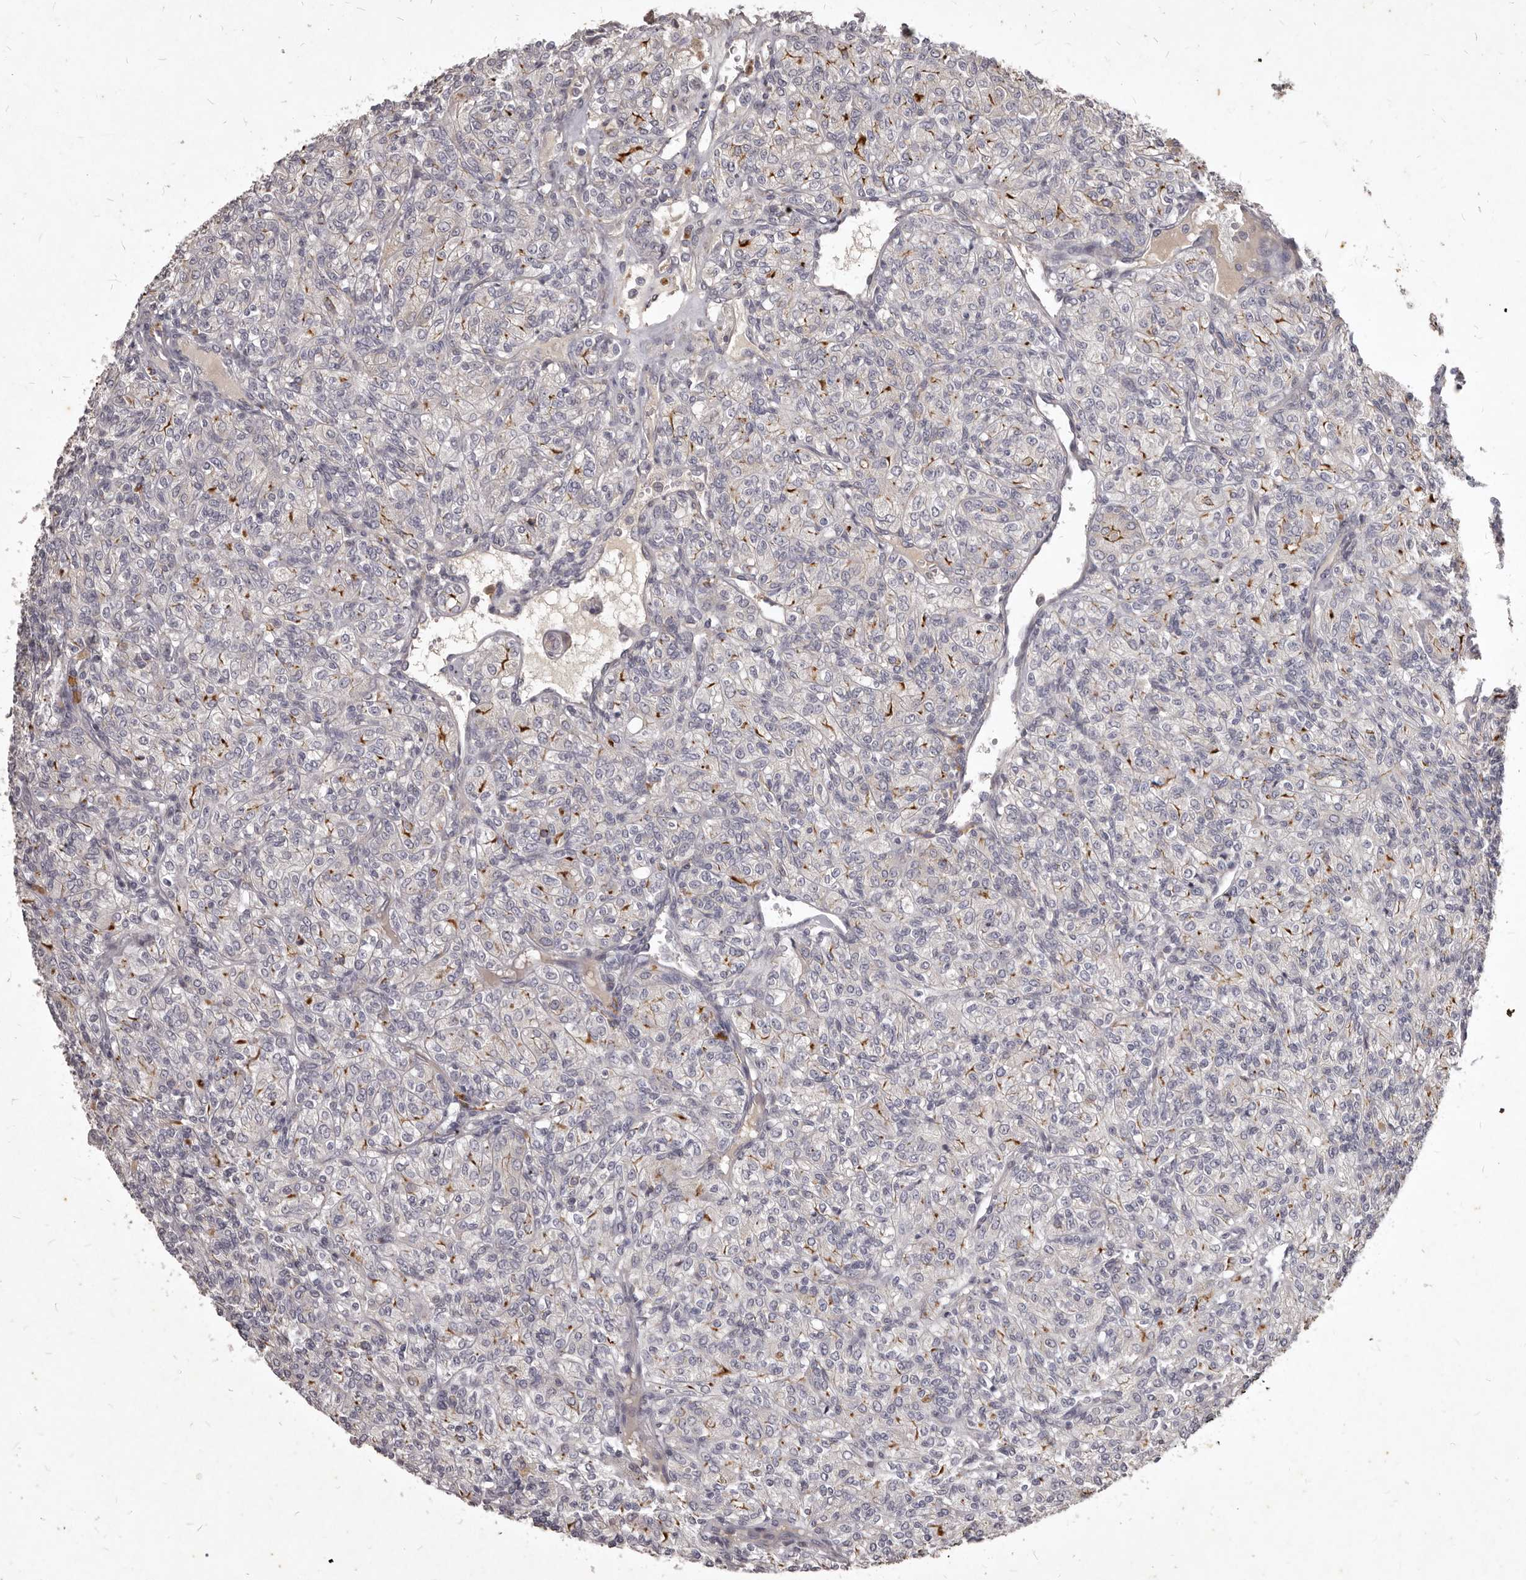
{"staining": {"intensity": "moderate", "quantity": "<25%", "location": "cytoplasmic/membranous"}, "tissue": "renal cancer", "cell_type": "Tumor cells", "image_type": "cancer", "snomed": [{"axis": "morphology", "description": "Adenocarcinoma, NOS"}, {"axis": "topography", "description": "Kidney"}], "caption": "This is a micrograph of immunohistochemistry staining of renal adenocarcinoma, which shows moderate staining in the cytoplasmic/membranous of tumor cells.", "gene": "GPRC5C", "patient": {"sex": "male", "age": 77}}